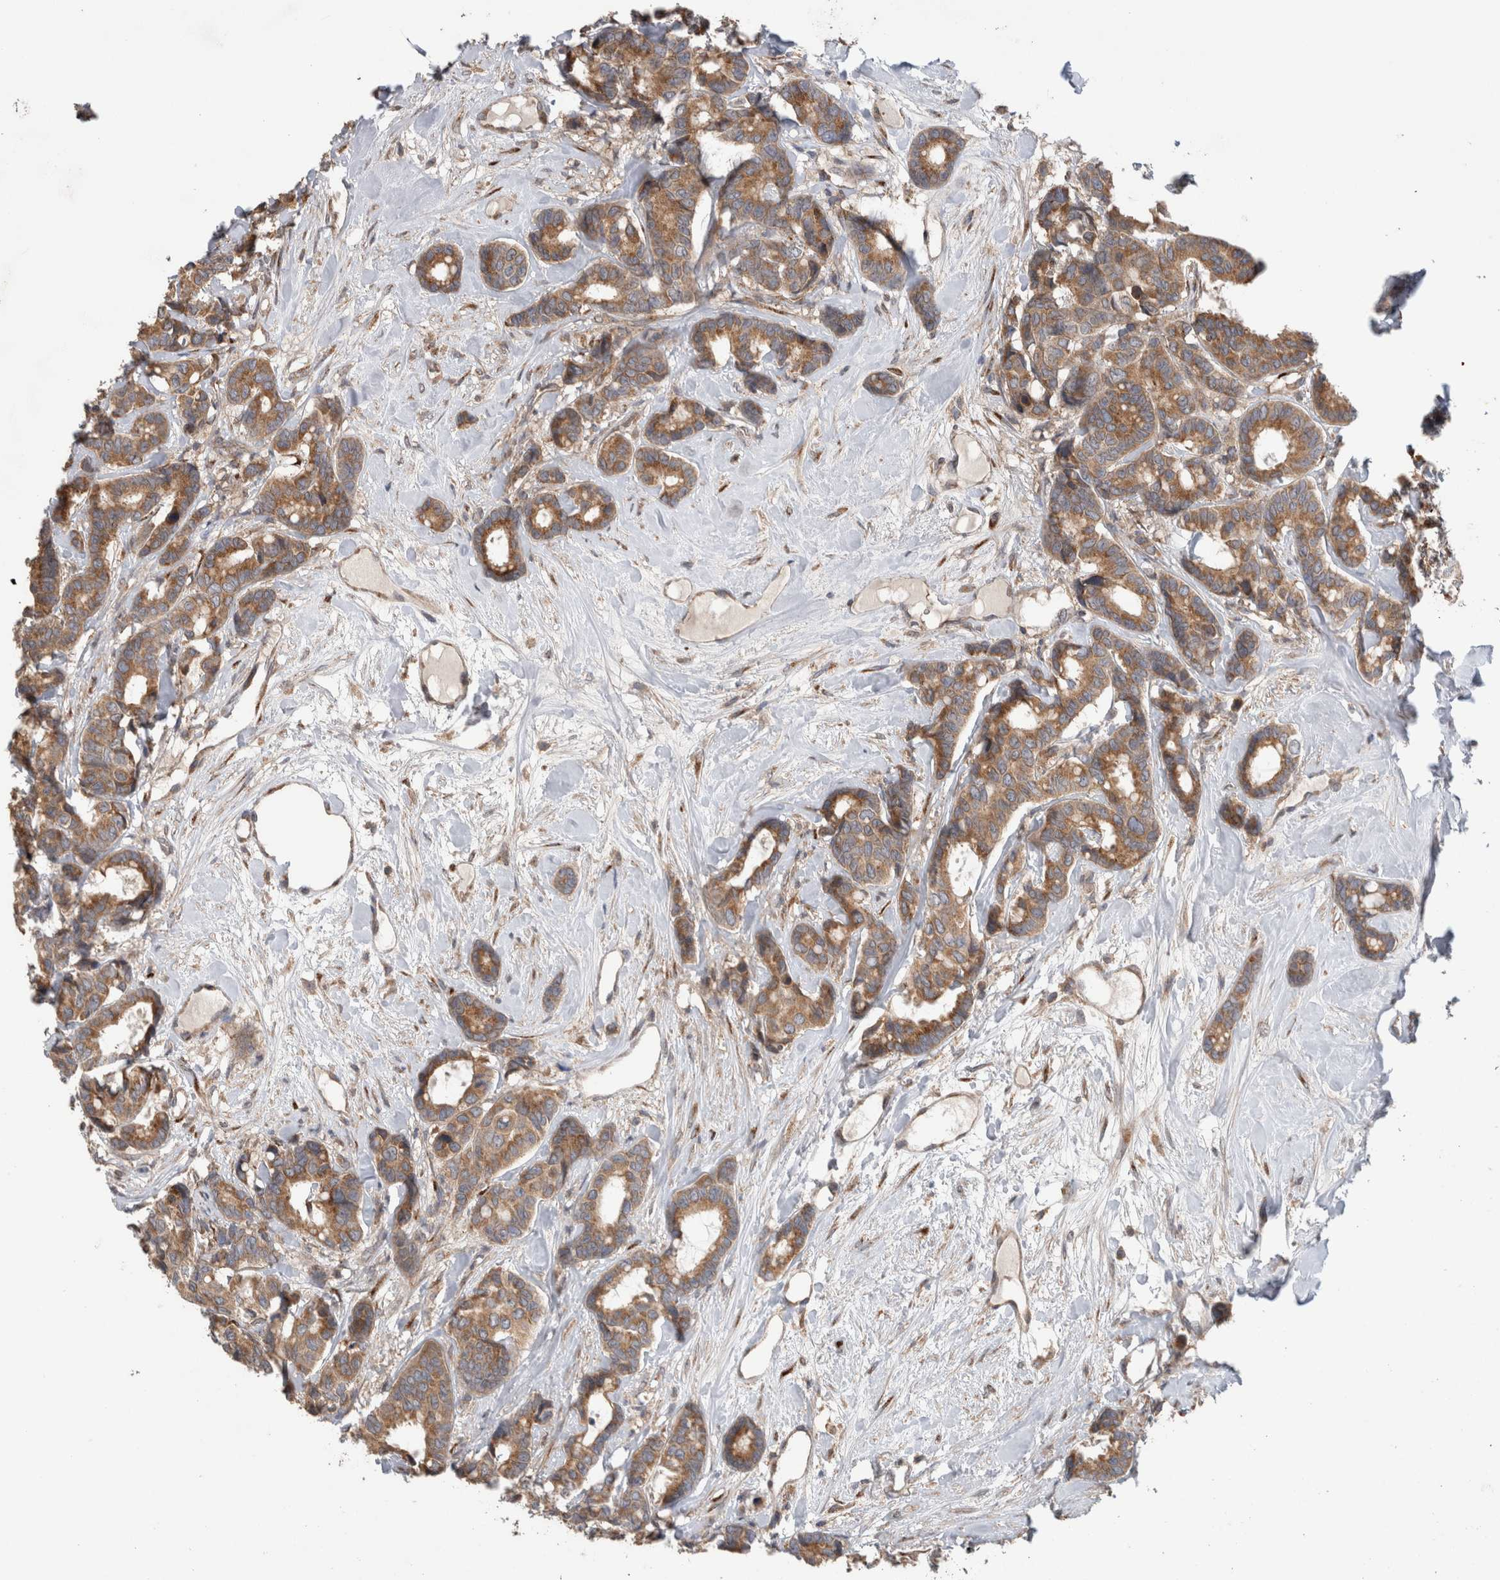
{"staining": {"intensity": "moderate", "quantity": ">75%", "location": "cytoplasmic/membranous"}, "tissue": "breast cancer", "cell_type": "Tumor cells", "image_type": "cancer", "snomed": [{"axis": "morphology", "description": "Duct carcinoma"}, {"axis": "topography", "description": "Breast"}], "caption": "The photomicrograph displays a brown stain indicating the presence of a protein in the cytoplasmic/membranous of tumor cells in breast cancer (intraductal carcinoma). (DAB IHC, brown staining for protein, blue staining for nuclei).", "gene": "TRIM5", "patient": {"sex": "female", "age": 87}}